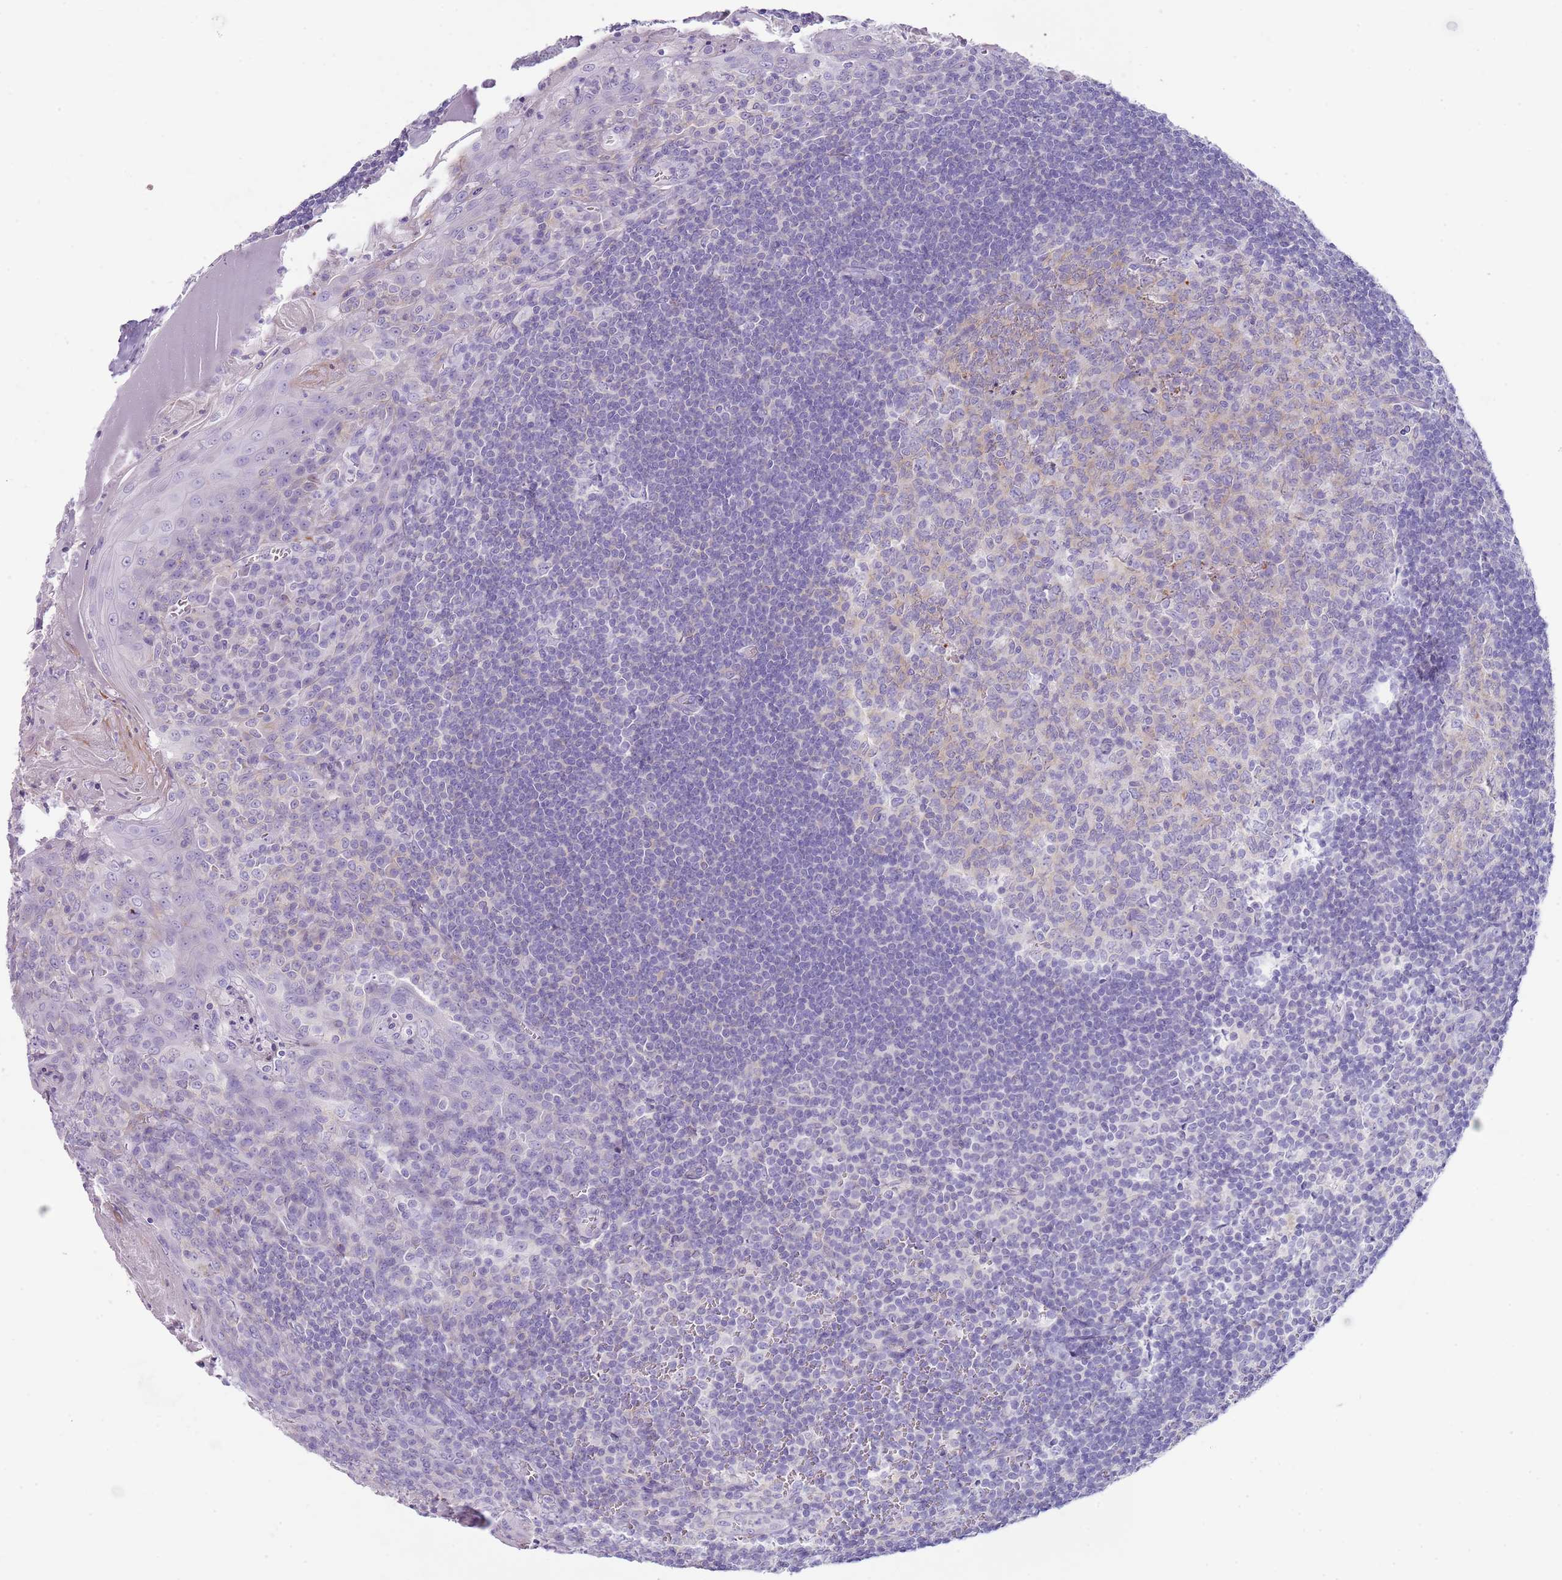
{"staining": {"intensity": "weak", "quantity": "25%-75%", "location": "cytoplasmic/membranous"}, "tissue": "tonsil", "cell_type": "Germinal center cells", "image_type": "normal", "snomed": [{"axis": "morphology", "description": "Normal tissue, NOS"}, {"axis": "topography", "description": "Tonsil"}], "caption": "There is low levels of weak cytoplasmic/membranous expression in germinal center cells of unremarkable tonsil, as demonstrated by immunohistochemical staining (brown color).", "gene": "ENSG00000271254", "patient": {"sex": "male", "age": 27}}